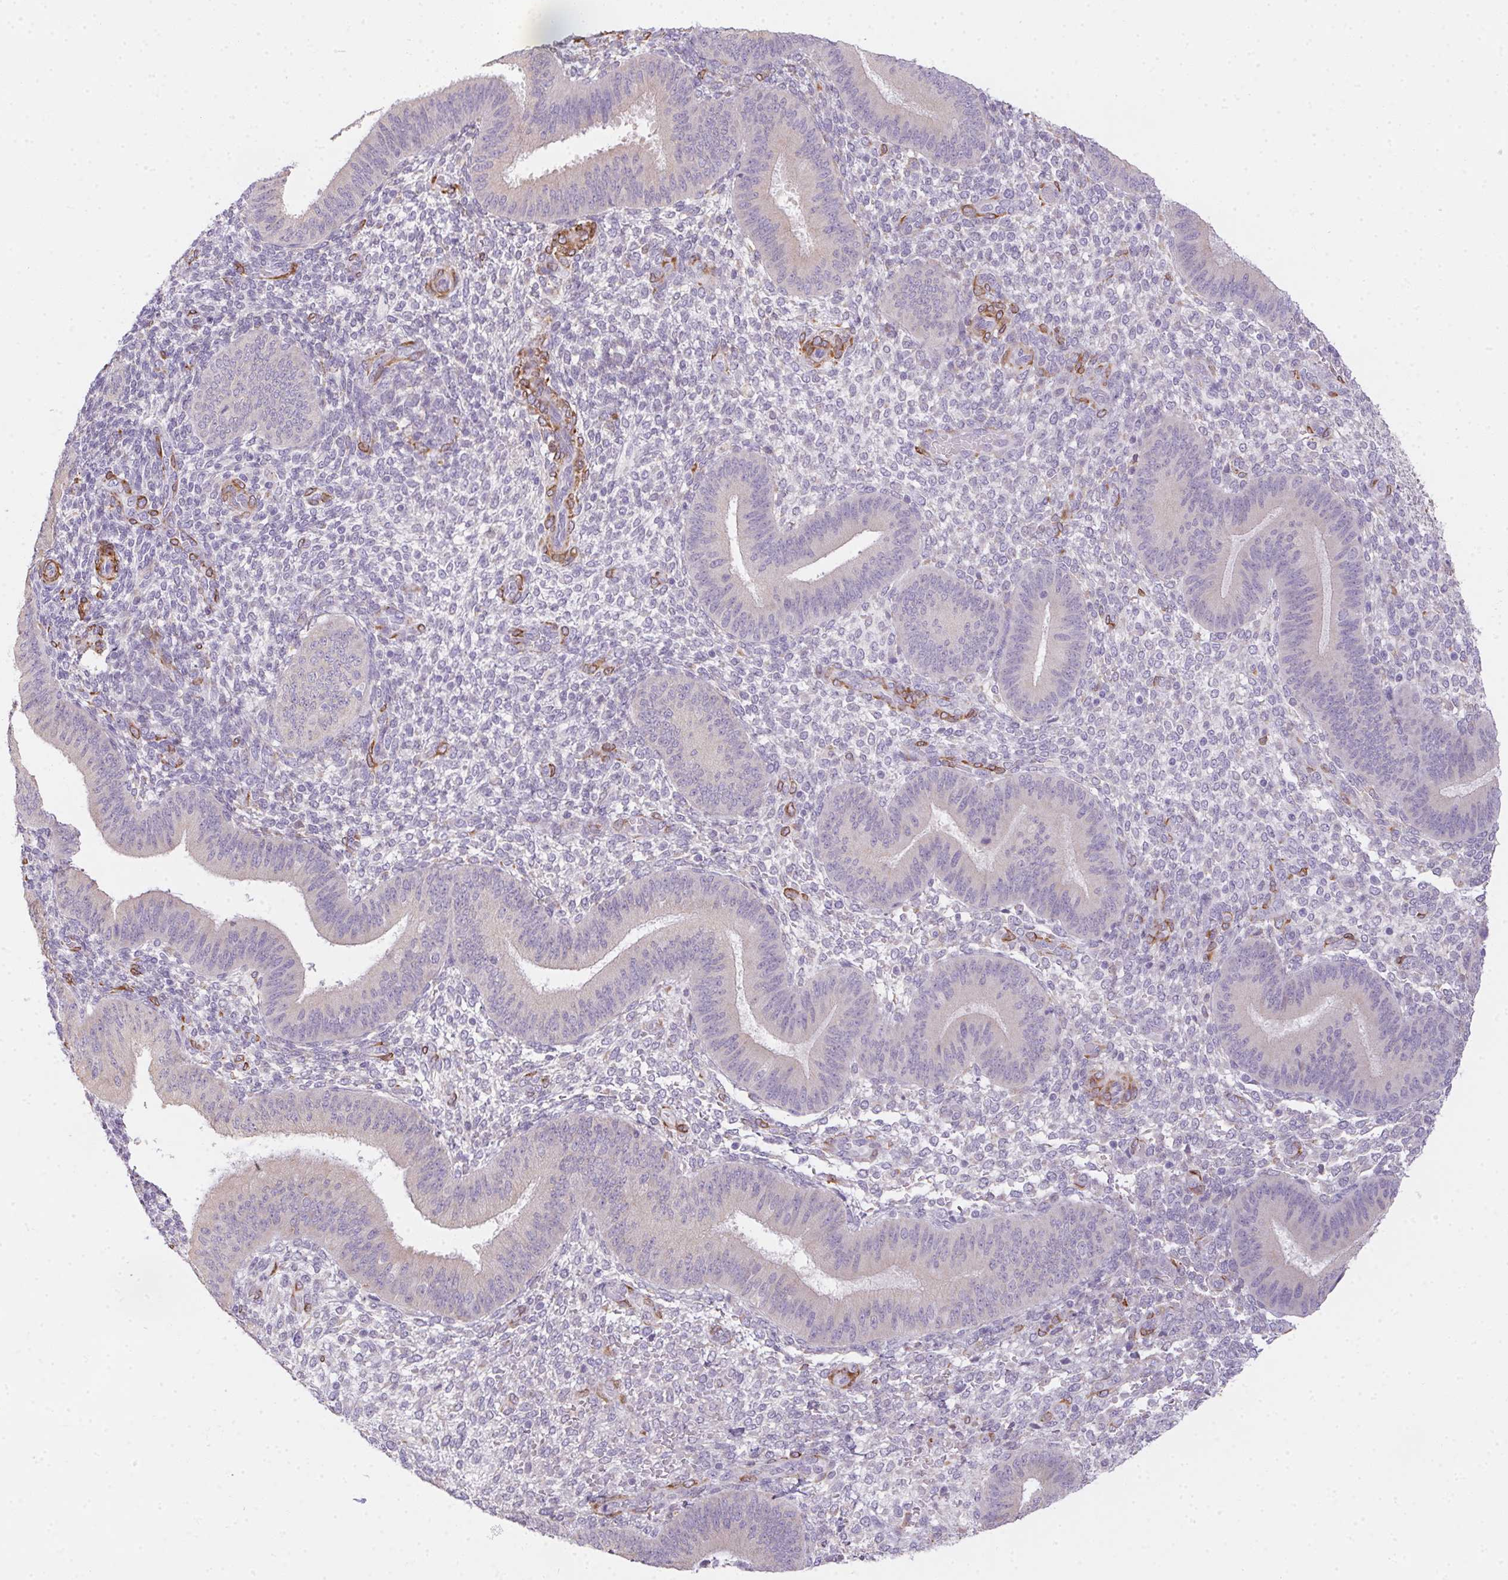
{"staining": {"intensity": "negative", "quantity": "none", "location": "none"}, "tissue": "endometrium", "cell_type": "Cells in endometrial stroma", "image_type": "normal", "snomed": [{"axis": "morphology", "description": "Normal tissue, NOS"}, {"axis": "topography", "description": "Endometrium"}], "caption": "An IHC histopathology image of unremarkable endometrium is shown. There is no staining in cells in endometrial stroma of endometrium. (Immunohistochemistry (ihc), brightfield microscopy, high magnification).", "gene": "HRC", "patient": {"sex": "female", "age": 39}}